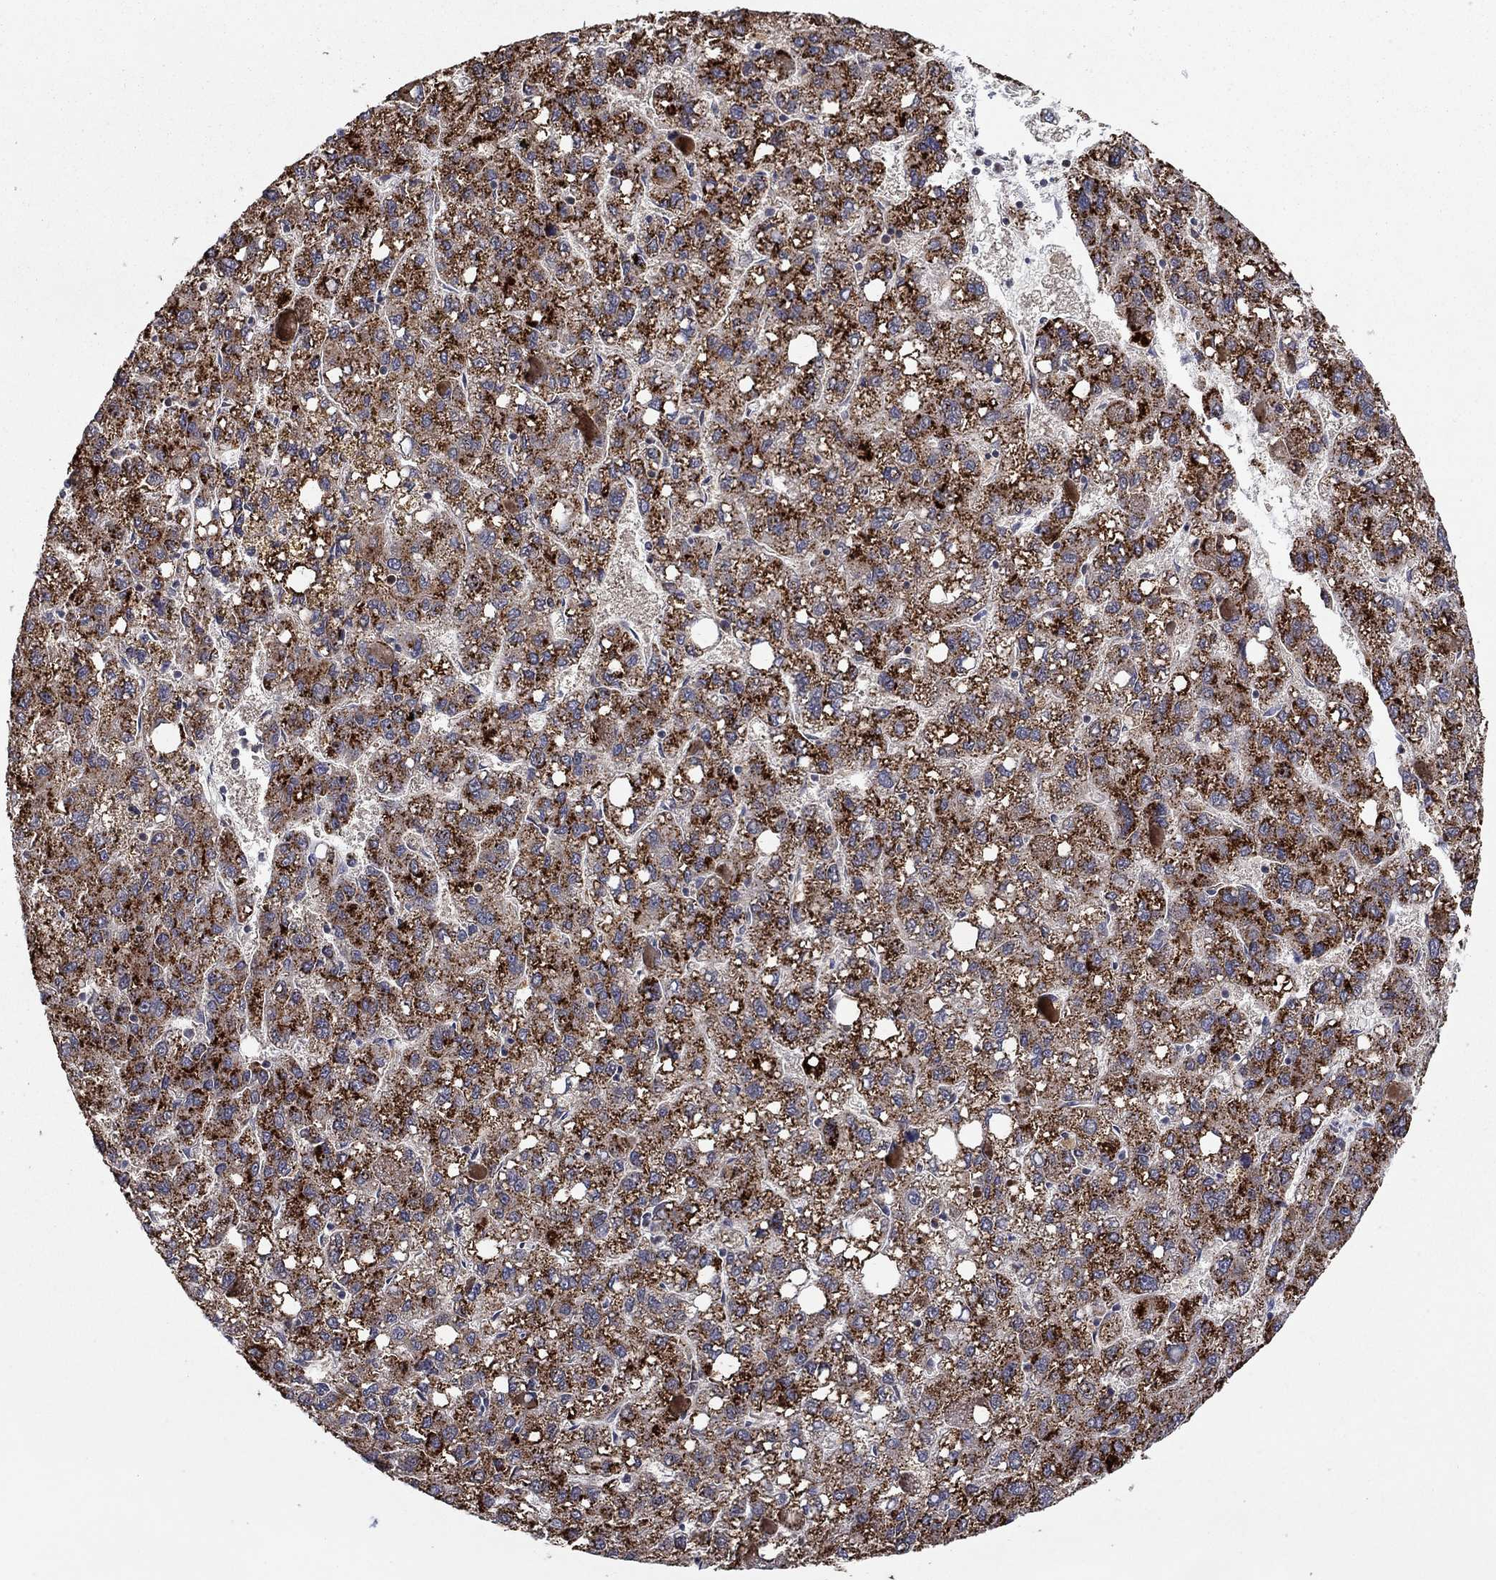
{"staining": {"intensity": "strong", "quantity": ">75%", "location": "cytoplasmic/membranous"}, "tissue": "liver cancer", "cell_type": "Tumor cells", "image_type": "cancer", "snomed": [{"axis": "morphology", "description": "Carcinoma, Hepatocellular, NOS"}, {"axis": "topography", "description": "Liver"}], "caption": "An image of hepatocellular carcinoma (liver) stained for a protein demonstrates strong cytoplasmic/membranous brown staining in tumor cells.", "gene": "LPCAT4", "patient": {"sex": "female", "age": 82}}